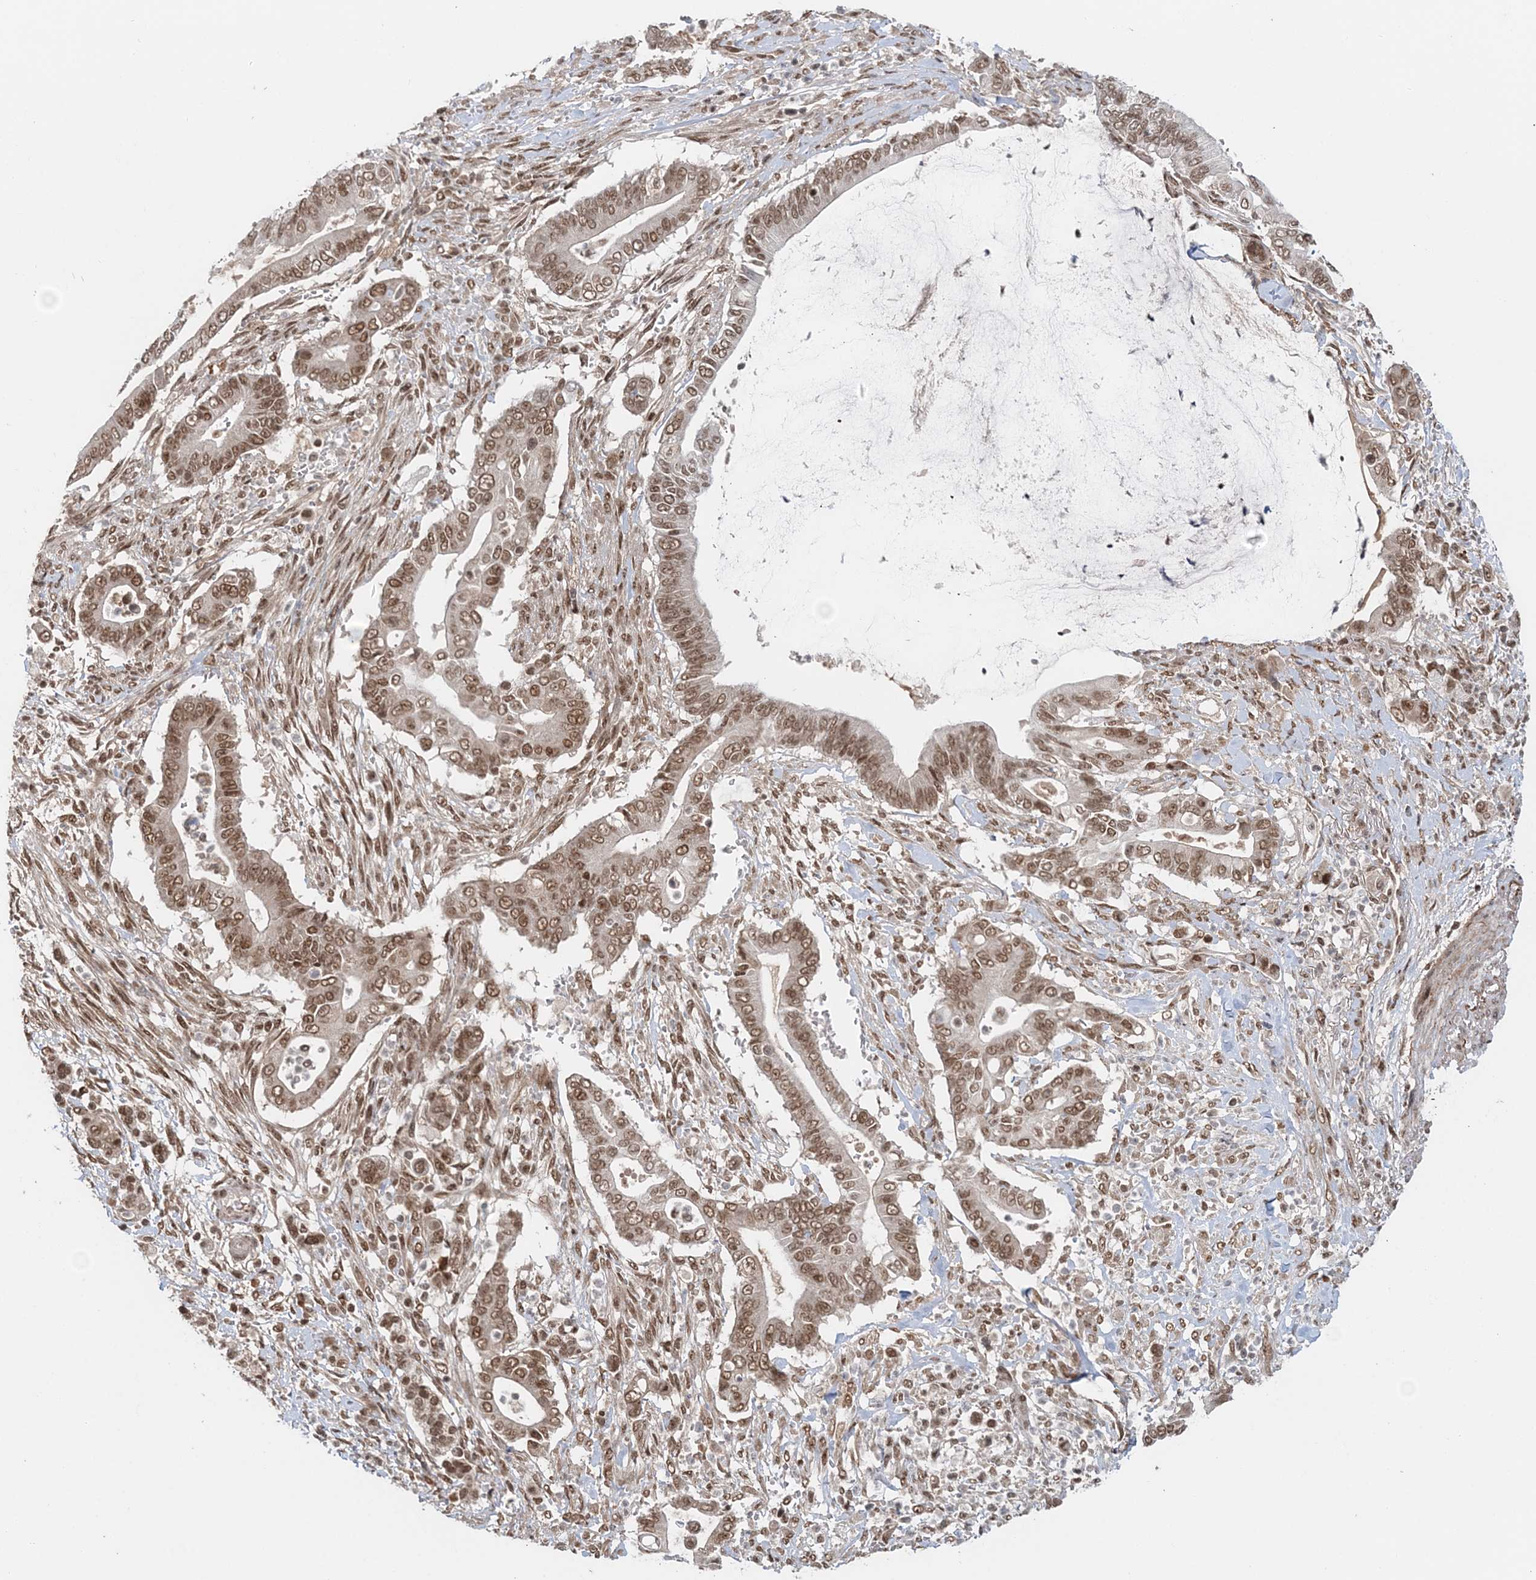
{"staining": {"intensity": "moderate", "quantity": ">75%", "location": "nuclear"}, "tissue": "pancreatic cancer", "cell_type": "Tumor cells", "image_type": "cancer", "snomed": [{"axis": "morphology", "description": "Adenocarcinoma, NOS"}, {"axis": "topography", "description": "Pancreas"}], "caption": "This photomicrograph shows IHC staining of adenocarcinoma (pancreatic), with medium moderate nuclear staining in about >75% of tumor cells.", "gene": "NOA1", "patient": {"sex": "male", "age": 68}}